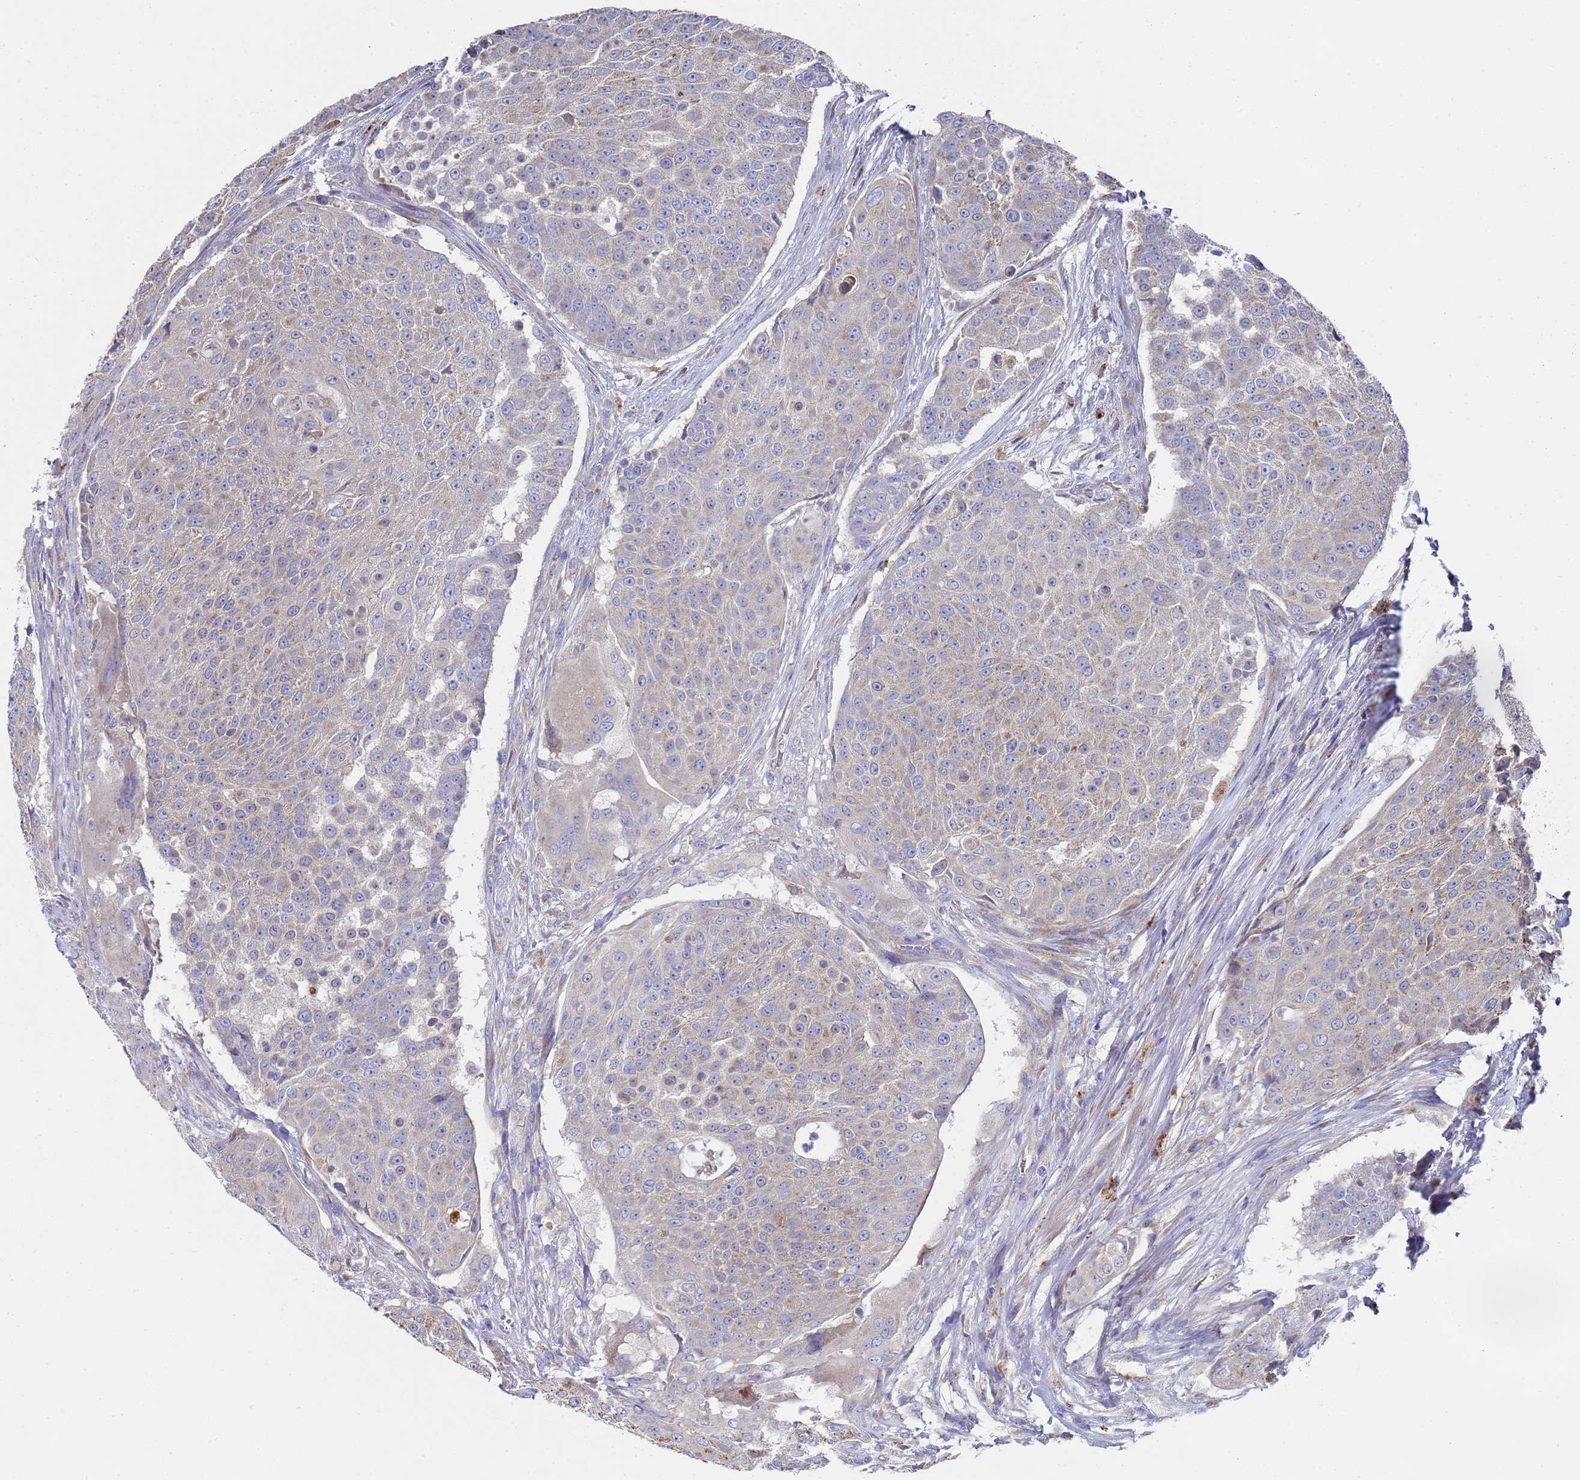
{"staining": {"intensity": "weak", "quantity": "<25%", "location": "cytoplasmic/membranous"}, "tissue": "urothelial cancer", "cell_type": "Tumor cells", "image_type": "cancer", "snomed": [{"axis": "morphology", "description": "Urothelial carcinoma, High grade"}, {"axis": "topography", "description": "Urinary bladder"}], "caption": "The micrograph exhibits no significant staining in tumor cells of high-grade urothelial carcinoma.", "gene": "NPEPPS", "patient": {"sex": "female", "age": 63}}